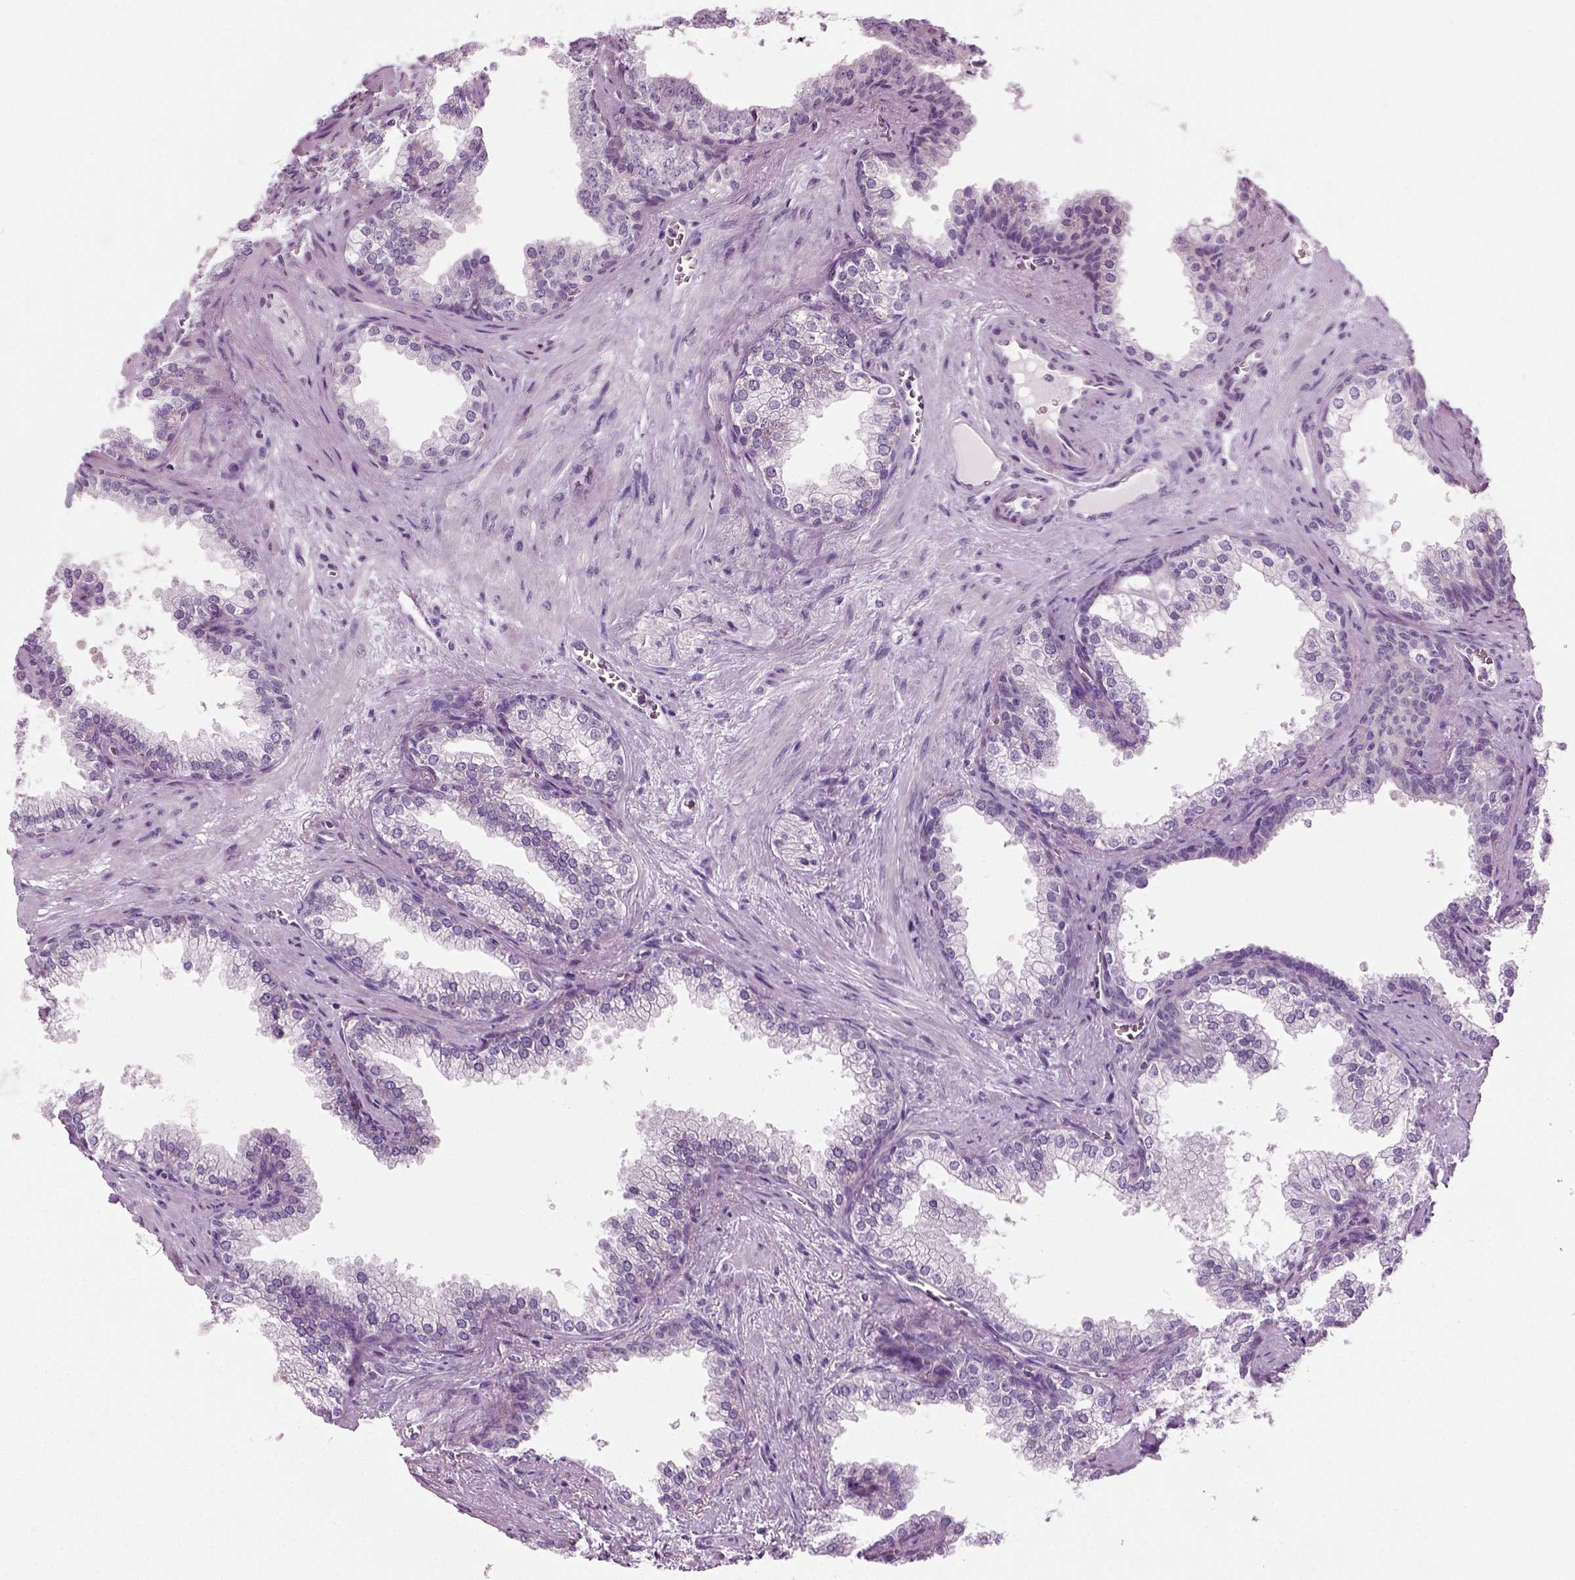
{"staining": {"intensity": "negative", "quantity": "none", "location": "none"}, "tissue": "prostate", "cell_type": "Glandular cells", "image_type": "normal", "snomed": [{"axis": "morphology", "description": "Normal tissue, NOS"}, {"axis": "topography", "description": "Prostate"}], "caption": "This is a histopathology image of immunohistochemistry staining of benign prostate, which shows no positivity in glandular cells. Nuclei are stained in blue.", "gene": "SPATA31E1", "patient": {"sex": "male", "age": 79}}